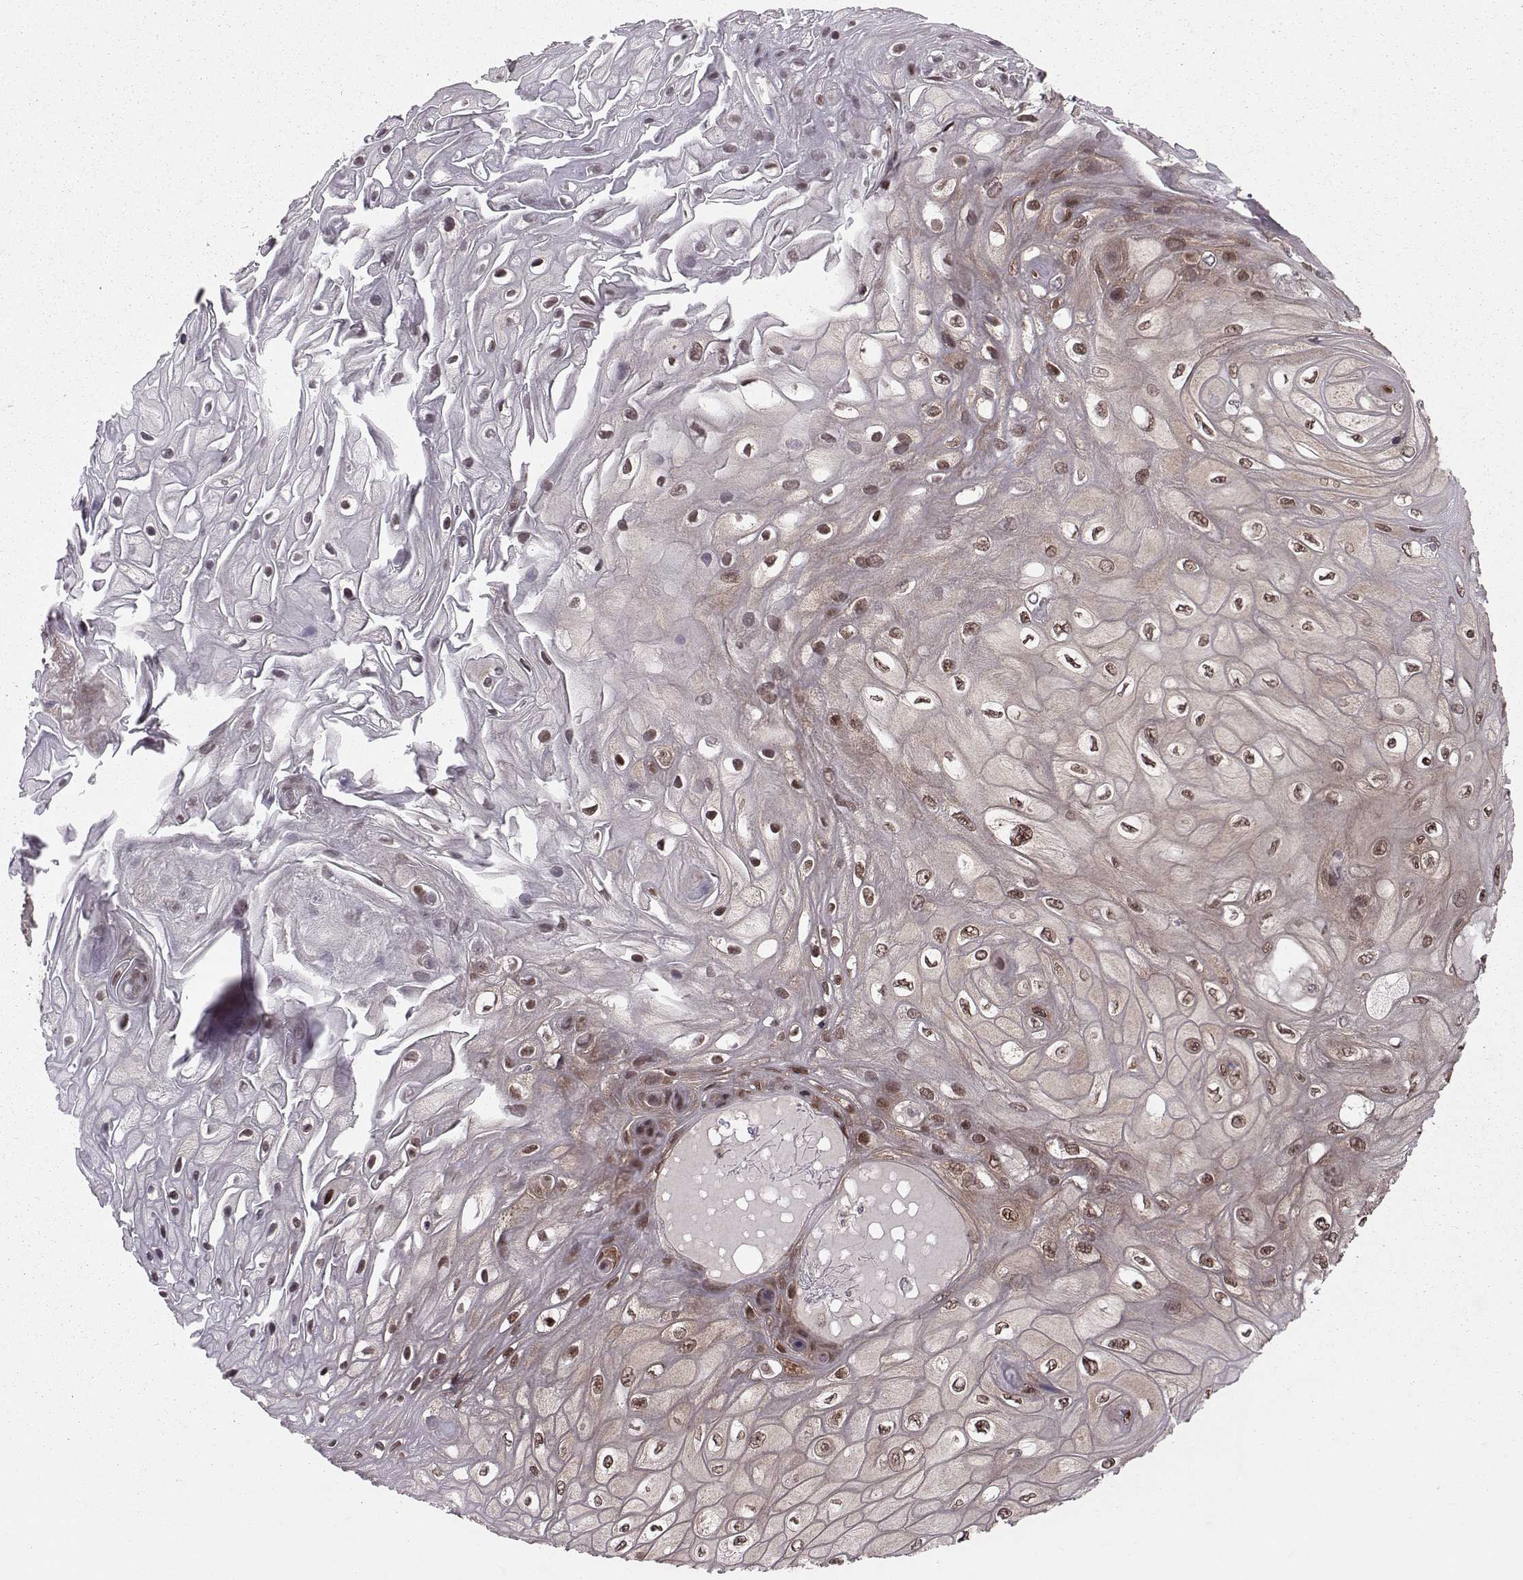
{"staining": {"intensity": "moderate", "quantity": "25%-75%", "location": "cytoplasmic/membranous,nuclear"}, "tissue": "skin cancer", "cell_type": "Tumor cells", "image_type": "cancer", "snomed": [{"axis": "morphology", "description": "Squamous cell carcinoma, NOS"}, {"axis": "topography", "description": "Skin"}], "caption": "Squamous cell carcinoma (skin) stained with a protein marker exhibits moderate staining in tumor cells.", "gene": "PPP2R2A", "patient": {"sex": "male", "age": 62}}